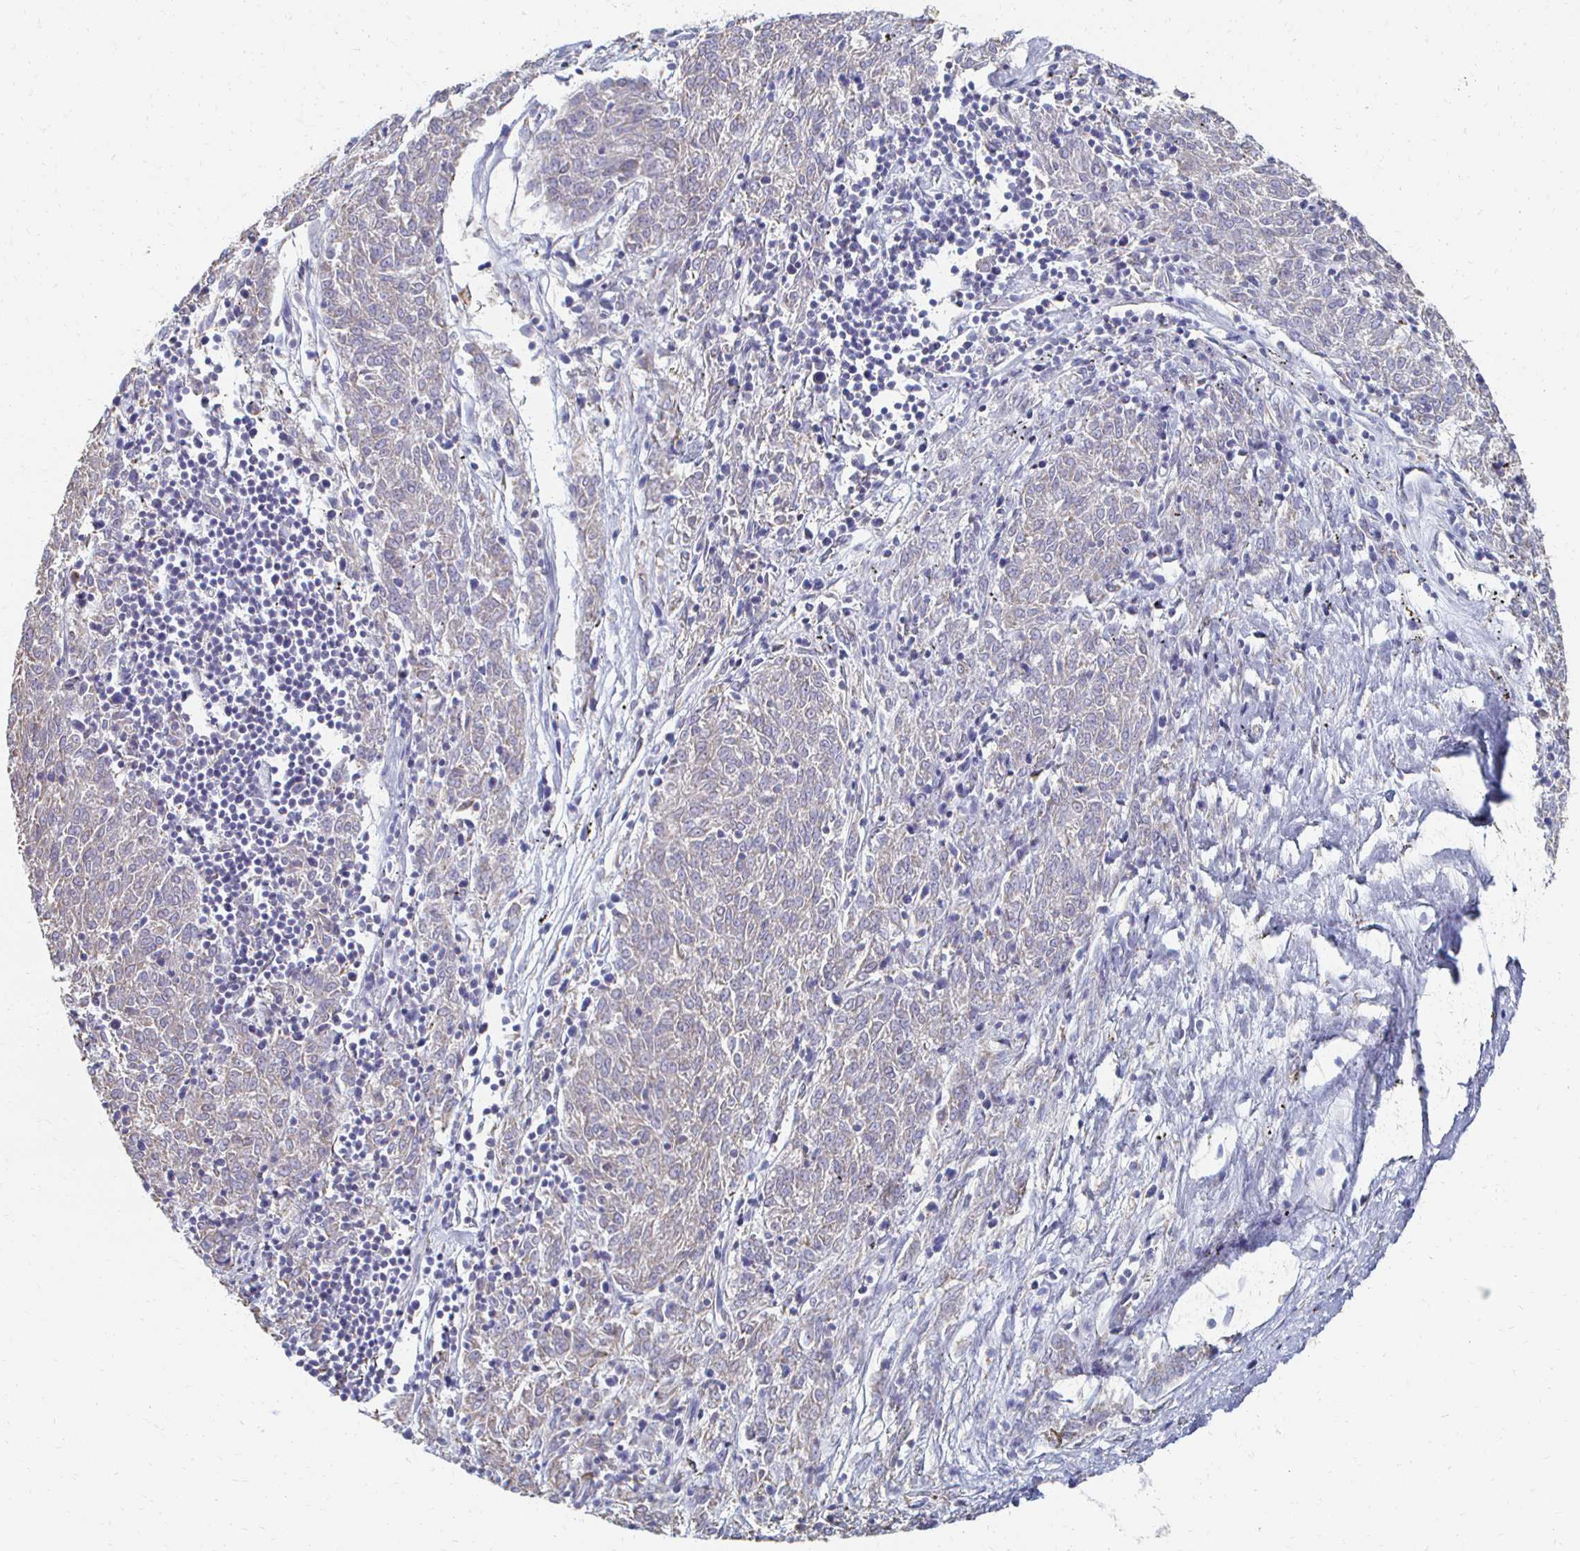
{"staining": {"intensity": "negative", "quantity": "none", "location": "none"}, "tissue": "melanoma", "cell_type": "Tumor cells", "image_type": "cancer", "snomed": [{"axis": "morphology", "description": "Malignant melanoma, NOS"}, {"axis": "topography", "description": "Skin"}], "caption": "High power microscopy image of an immunohistochemistry micrograph of melanoma, revealing no significant staining in tumor cells.", "gene": "ATP1A3", "patient": {"sex": "female", "age": 72}}